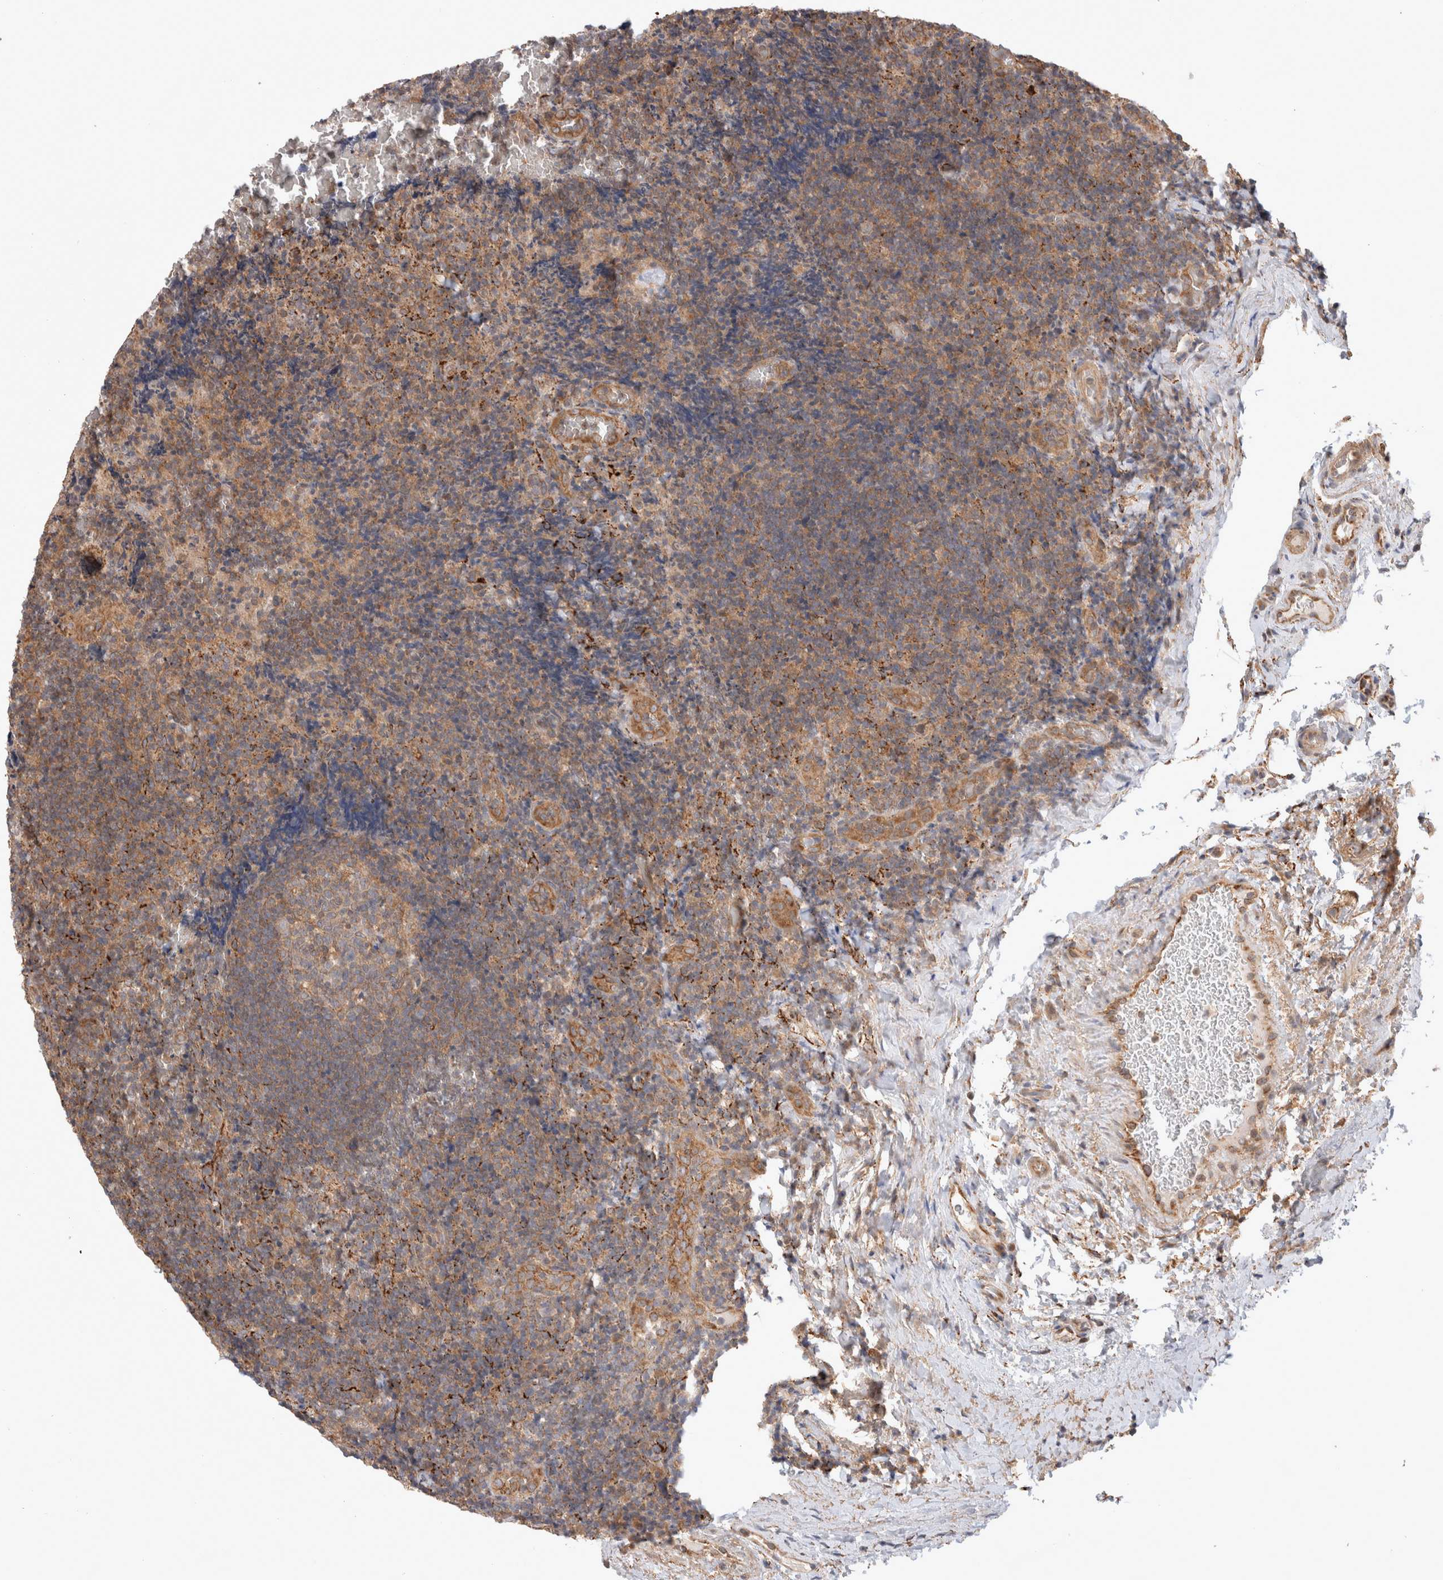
{"staining": {"intensity": "weak", "quantity": ">75%", "location": "cytoplasmic/membranous"}, "tissue": "lymphoma", "cell_type": "Tumor cells", "image_type": "cancer", "snomed": [{"axis": "morphology", "description": "Malignant lymphoma, non-Hodgkin's type, High grade"}, {"axis": "topography", "description": "Tonsil"}], "caption": "Immunohistochemistry of human malignant lymphoma, non-Hodgkin's type (high-grade) displays low levels of weak cytoplasmic/membranous positivity in approximately >75% of tumor cells.", "gene": "HROB", "patient": {"sex": "female", "age": 36}}